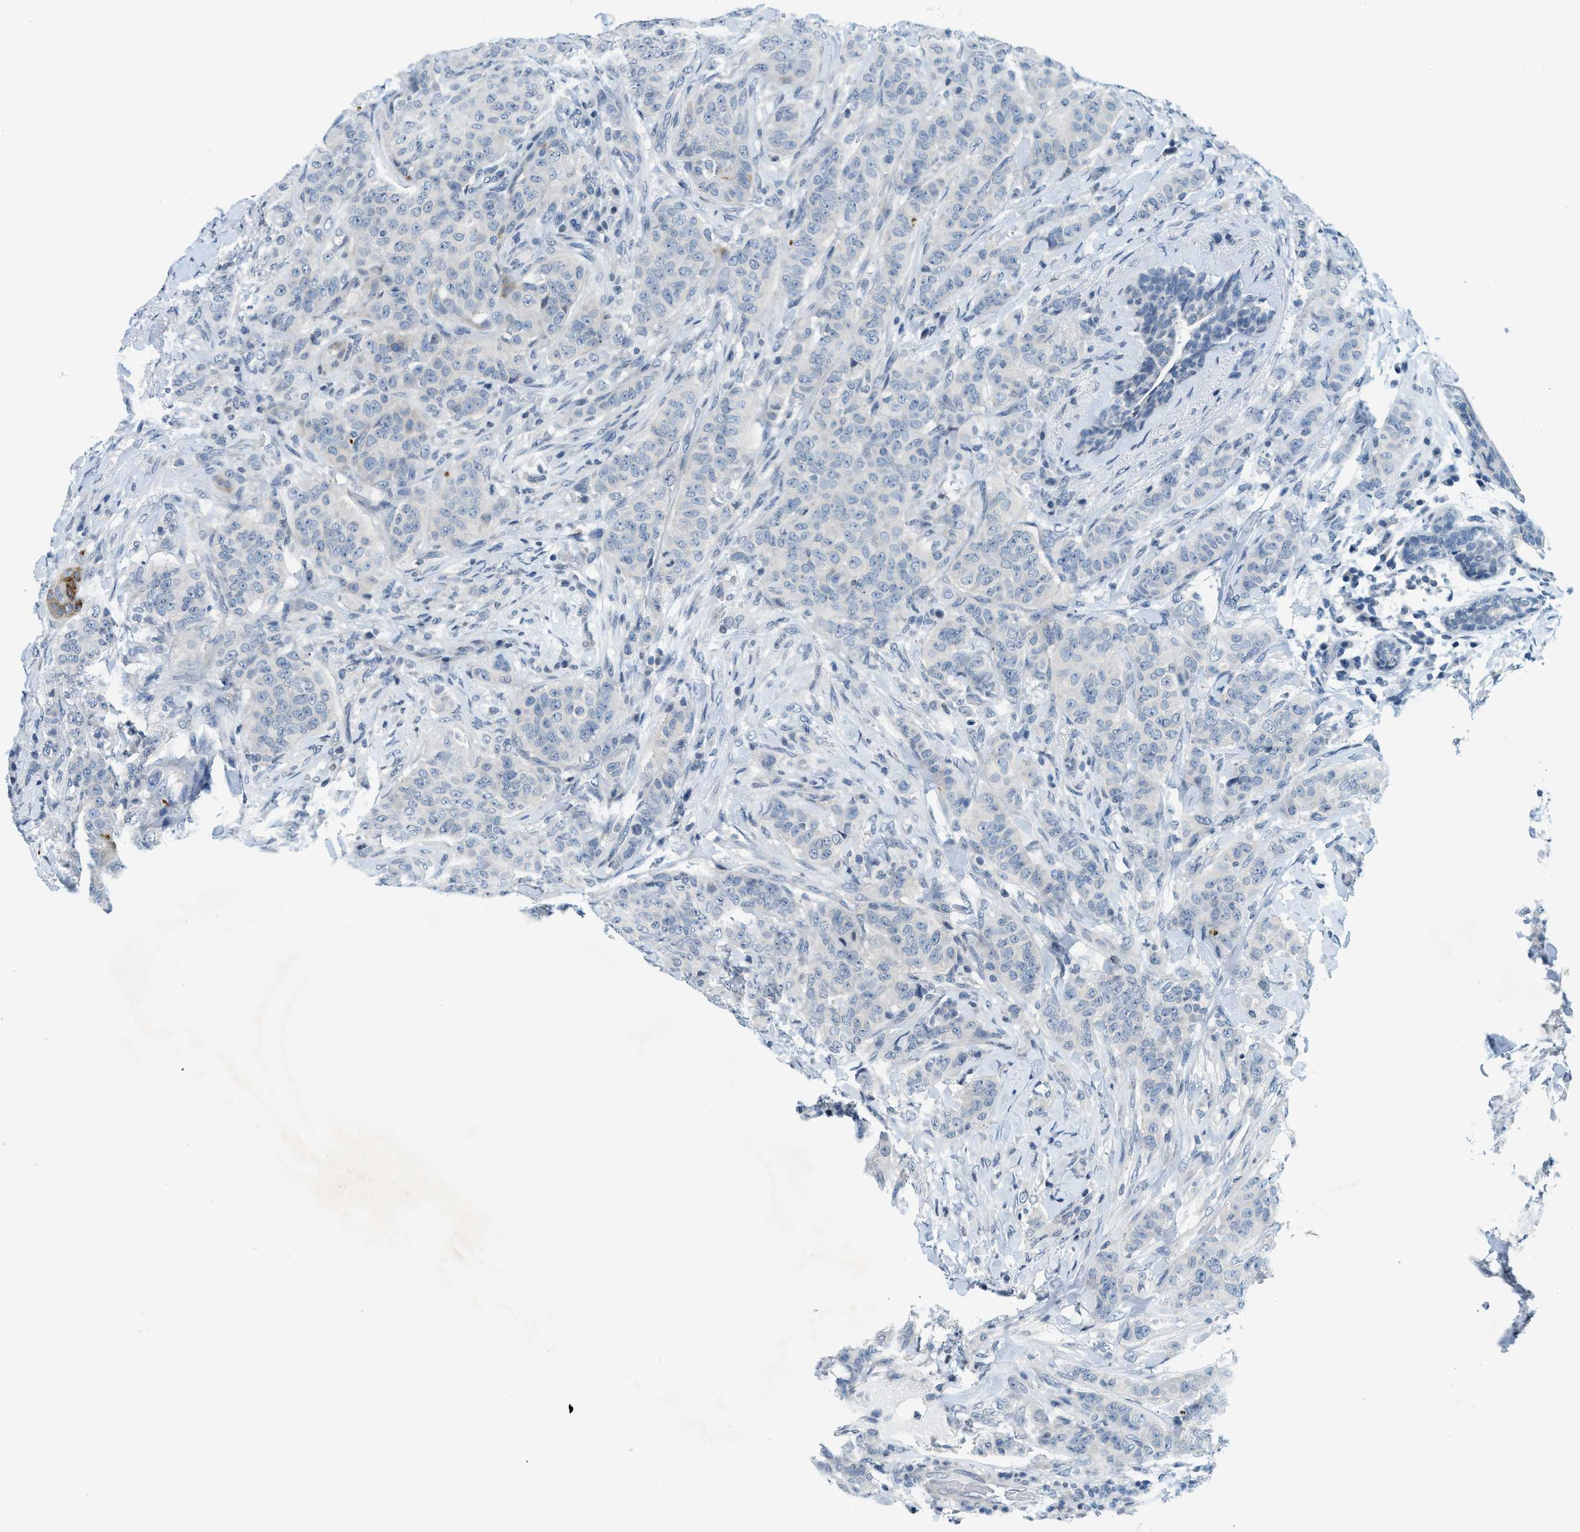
{"staining": {"intensity": "negative", "quantity": "none", "location": "none"}, "tissue": "breast cancer", "cell_type": "Tumor cells", "image_type": "cancer", "snomed": [{"axis": "morphology", "description": "Normal tissue, NOS"}, {"axis": "morphology", "description": "Duct carcinoma"}, {"axis": "topography", "description": "Breast"}], "caption": "Human invasive ductal carcinoma (breast) stained for a protein using immunohistochemistry reveals no expression in tumor cells.", "gene": "UVRAG", "patient": {"sex": "female", "age": 40}}